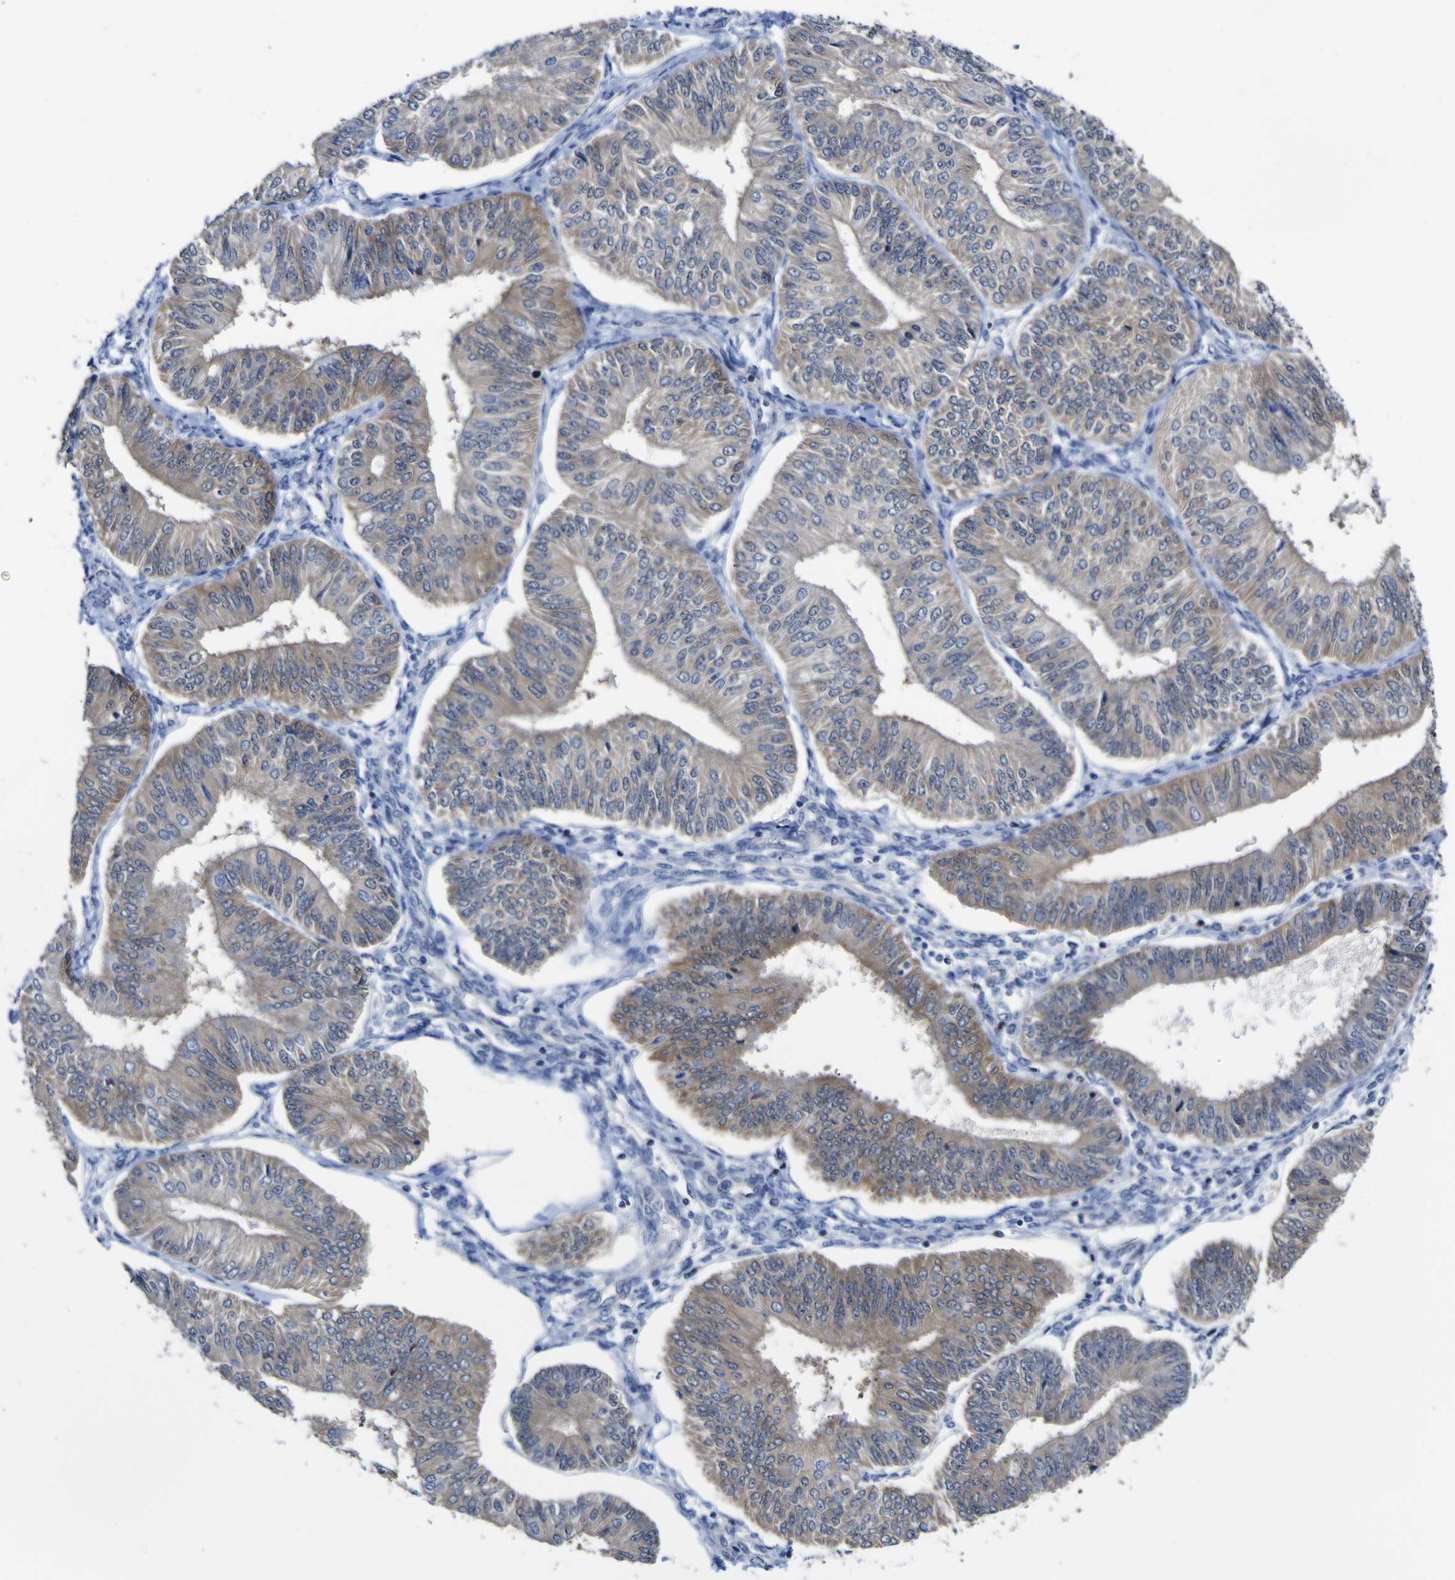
{"staining": {"intensity": "weak", "quantity": ">75%", "location": "cytoplasmic/membranous"}, "tissue": "endometrial cancer", "cell_type": "Tumor cells", "image_type": "cancer", "snomed": [{"axis": "morphology", "description": "Adenocarcinoma, NOS"}, {"axis": "topography", "description": "Endometrium"}], "caption": "DAB immunohistochemical staining of endometrial adenocarcinoma displays weak cytoplasmic/membranous protein expression in approximately >75% of tumor cells.", "gene": "CASP6", "patient": {"sex": "female", "age": 58}}